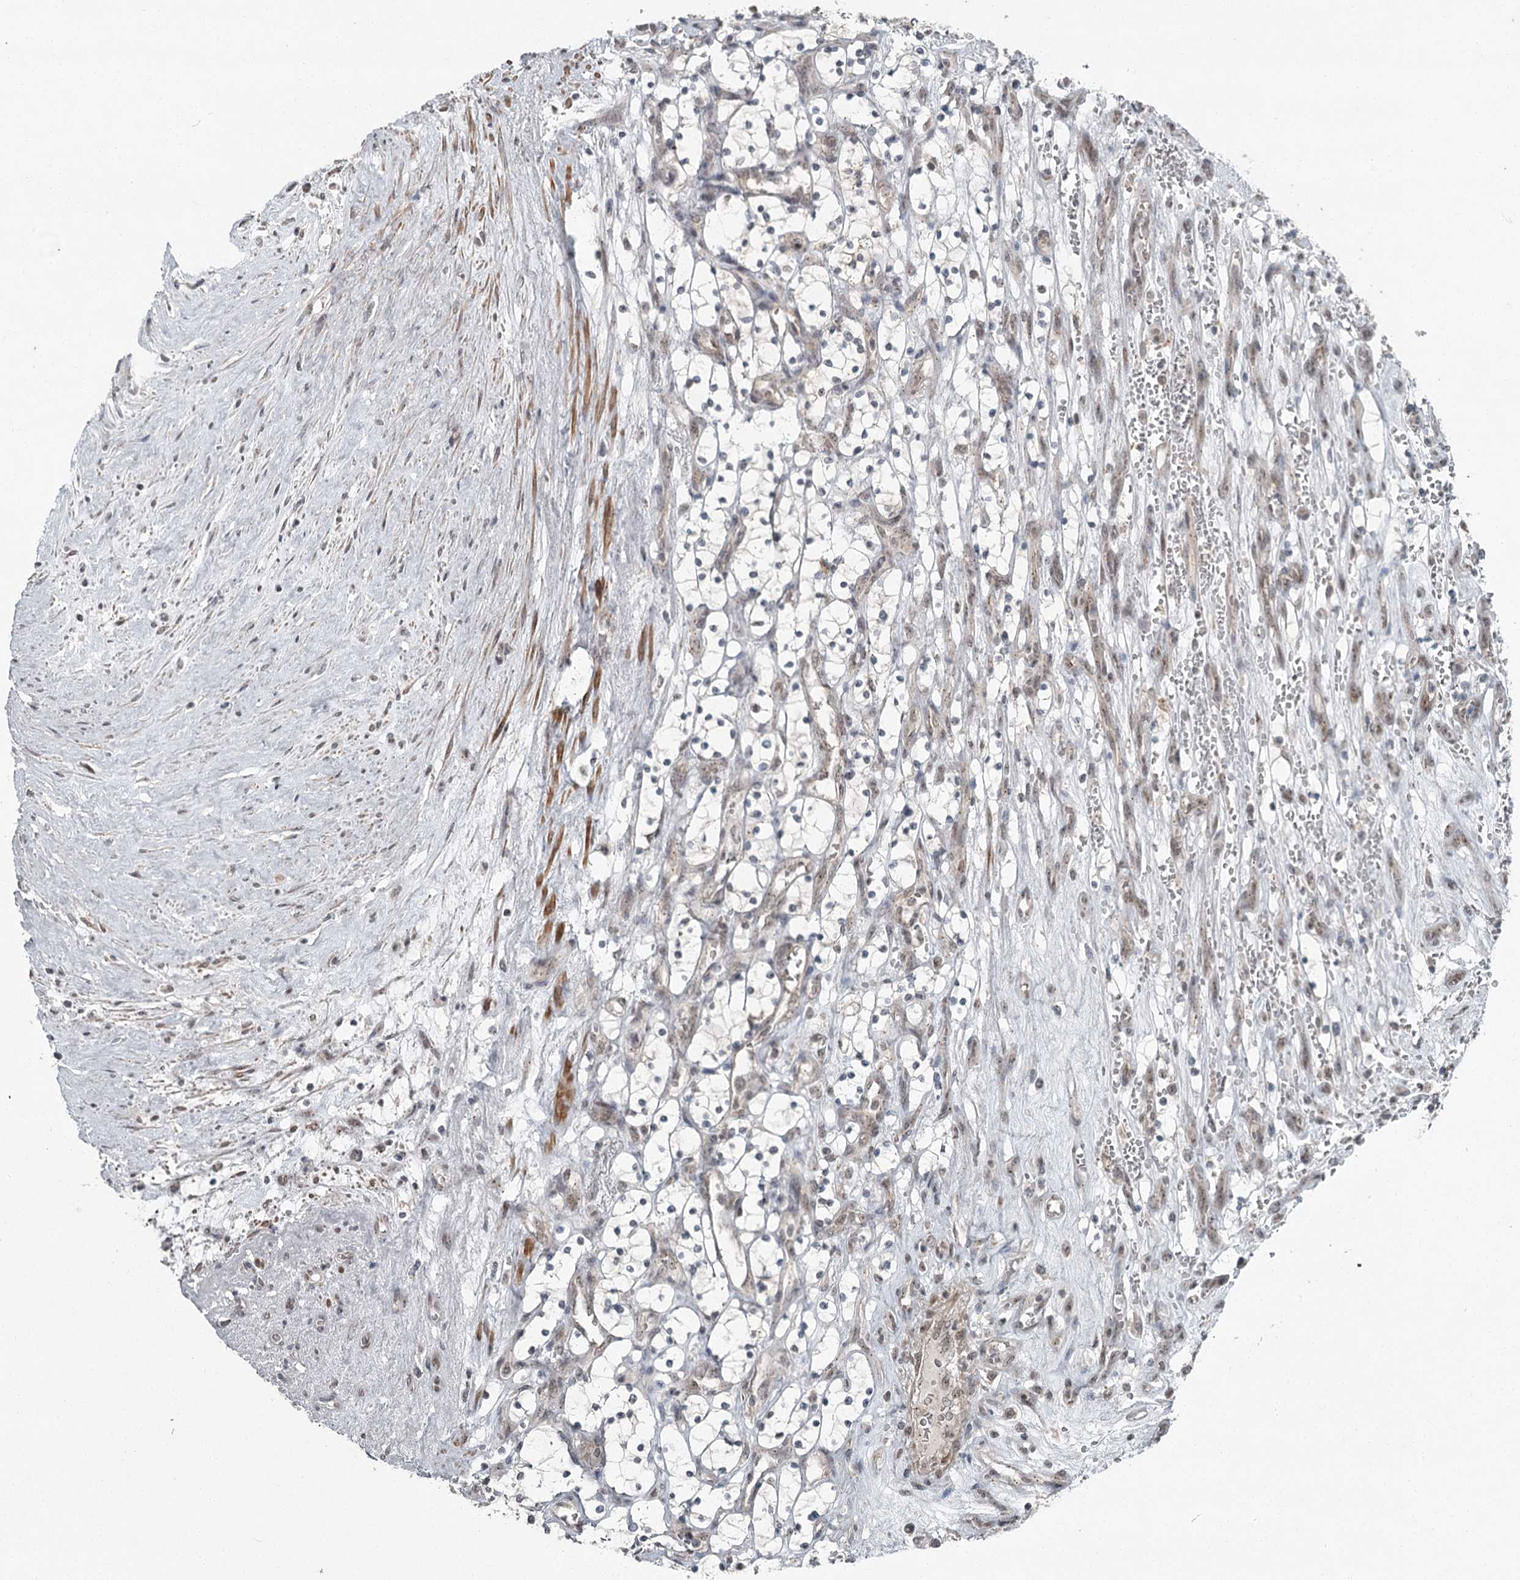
{"staining": {"intensity": "negative", "quantity": "none", "location": "none"}, "tissue": "renal cancer", "cell_type": "Tumor cells", "image_type": "cancer", "snomed": [{"axis": "morphology", "description": "Adenocarcinoma, NOS"}, {"axis": "topography", "description": "Kidney"}], "caption": "Immunohistochemical staining of human renal adenocarcinoma reveals no significant positivity in tumor cells.", "gene": "EXOSC1", "patient": {"sex": "female", "age": 69}}